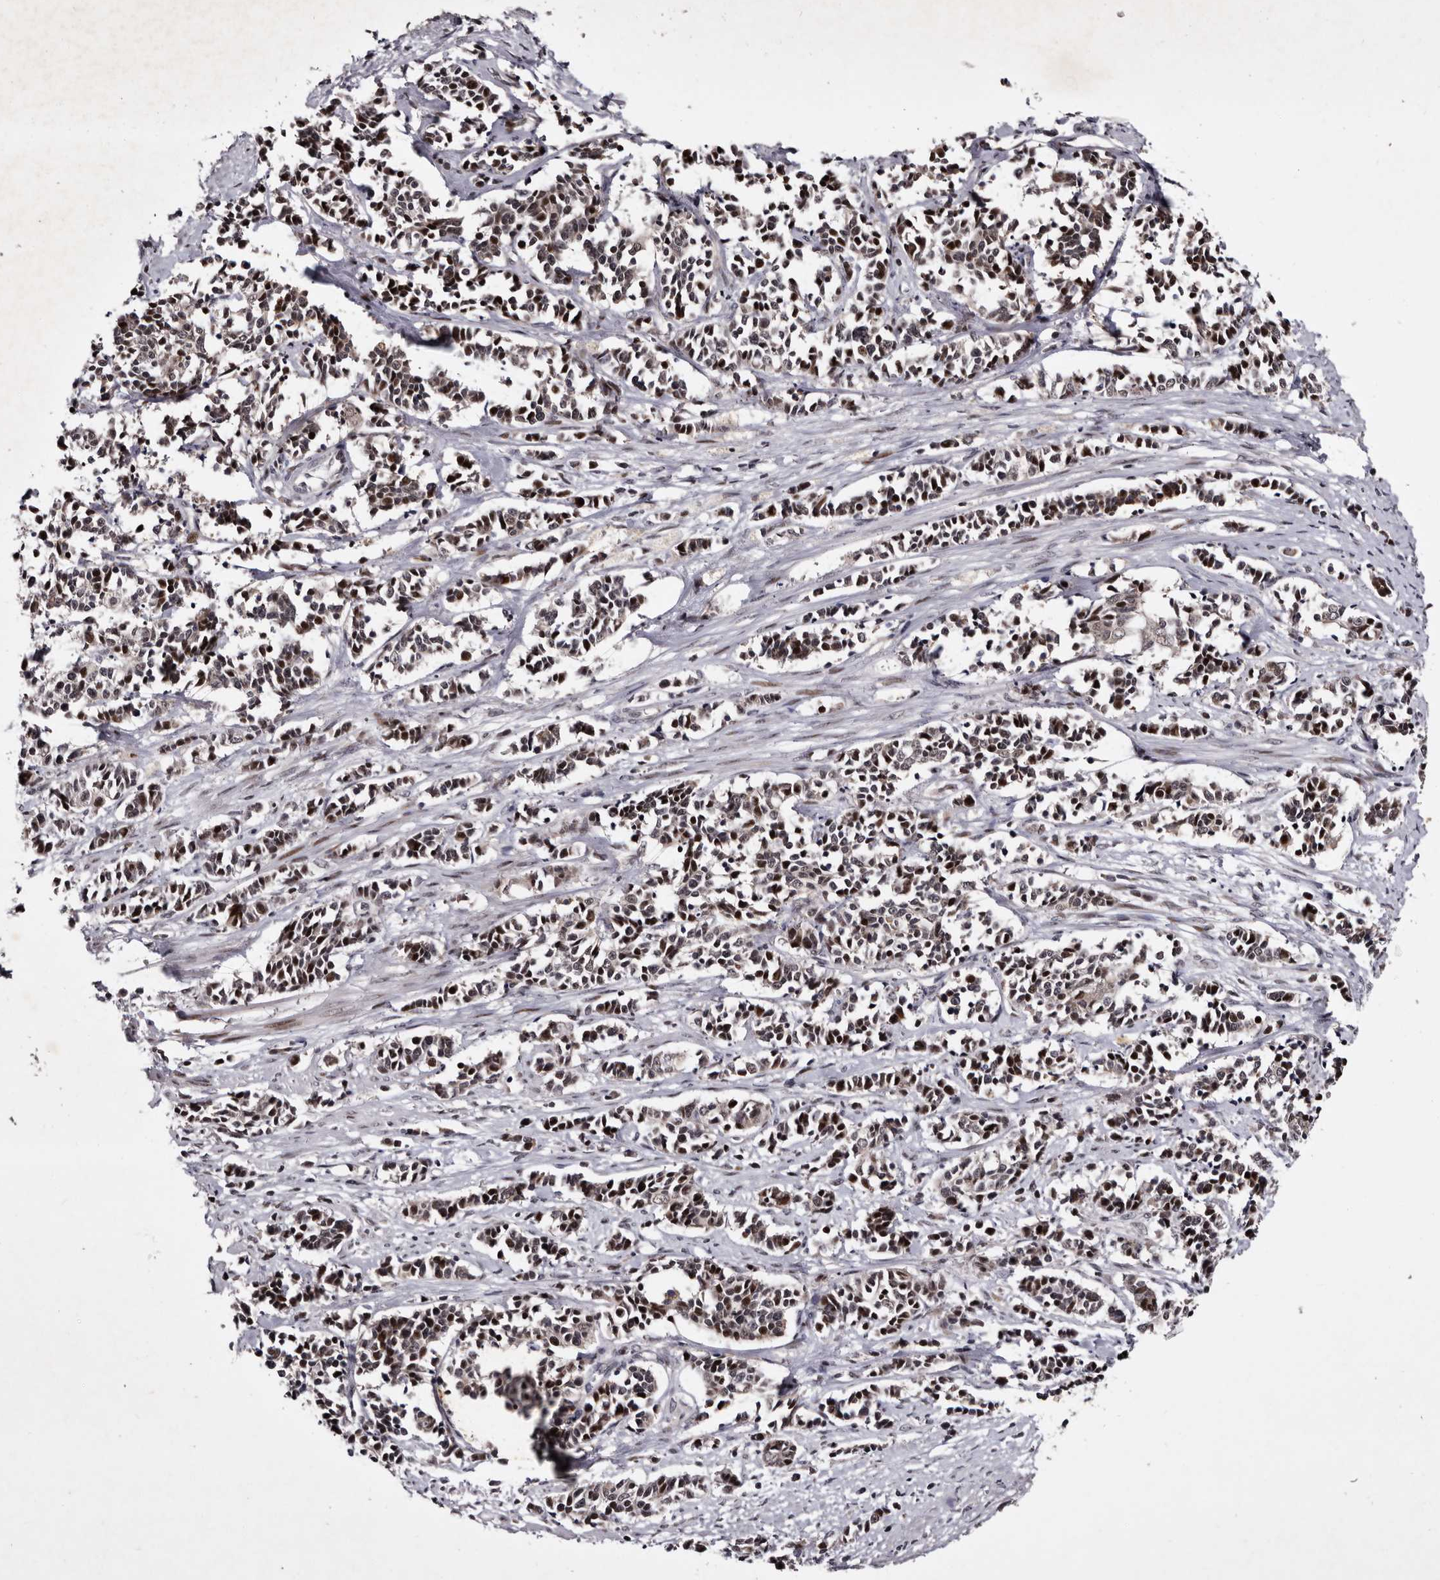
{"staining": {"intensity": "moderate", "quantity": "25%-75%", "location": "nuclear"}, "tissue": "cervical cancer", "cell_type": "Tumor cells", "image_type": "cancer", "snomed": [{"axis": "morphology", "description": "Normal tissue, NOS"}, {"axis": "morphology", "description": "Squamous cell carcinoma, NOS"}, {"axis": "topography", "description": "Cervix"}], "caption": "Immunohistochemical staining of human cervical cancer (squamous cell carcinoma) displays medium levels of moderate nuclear staining in approximately 25%-75% of tumor cells.", "gene": "TNKS", "patient": {"sex": "female", "age": 35}}